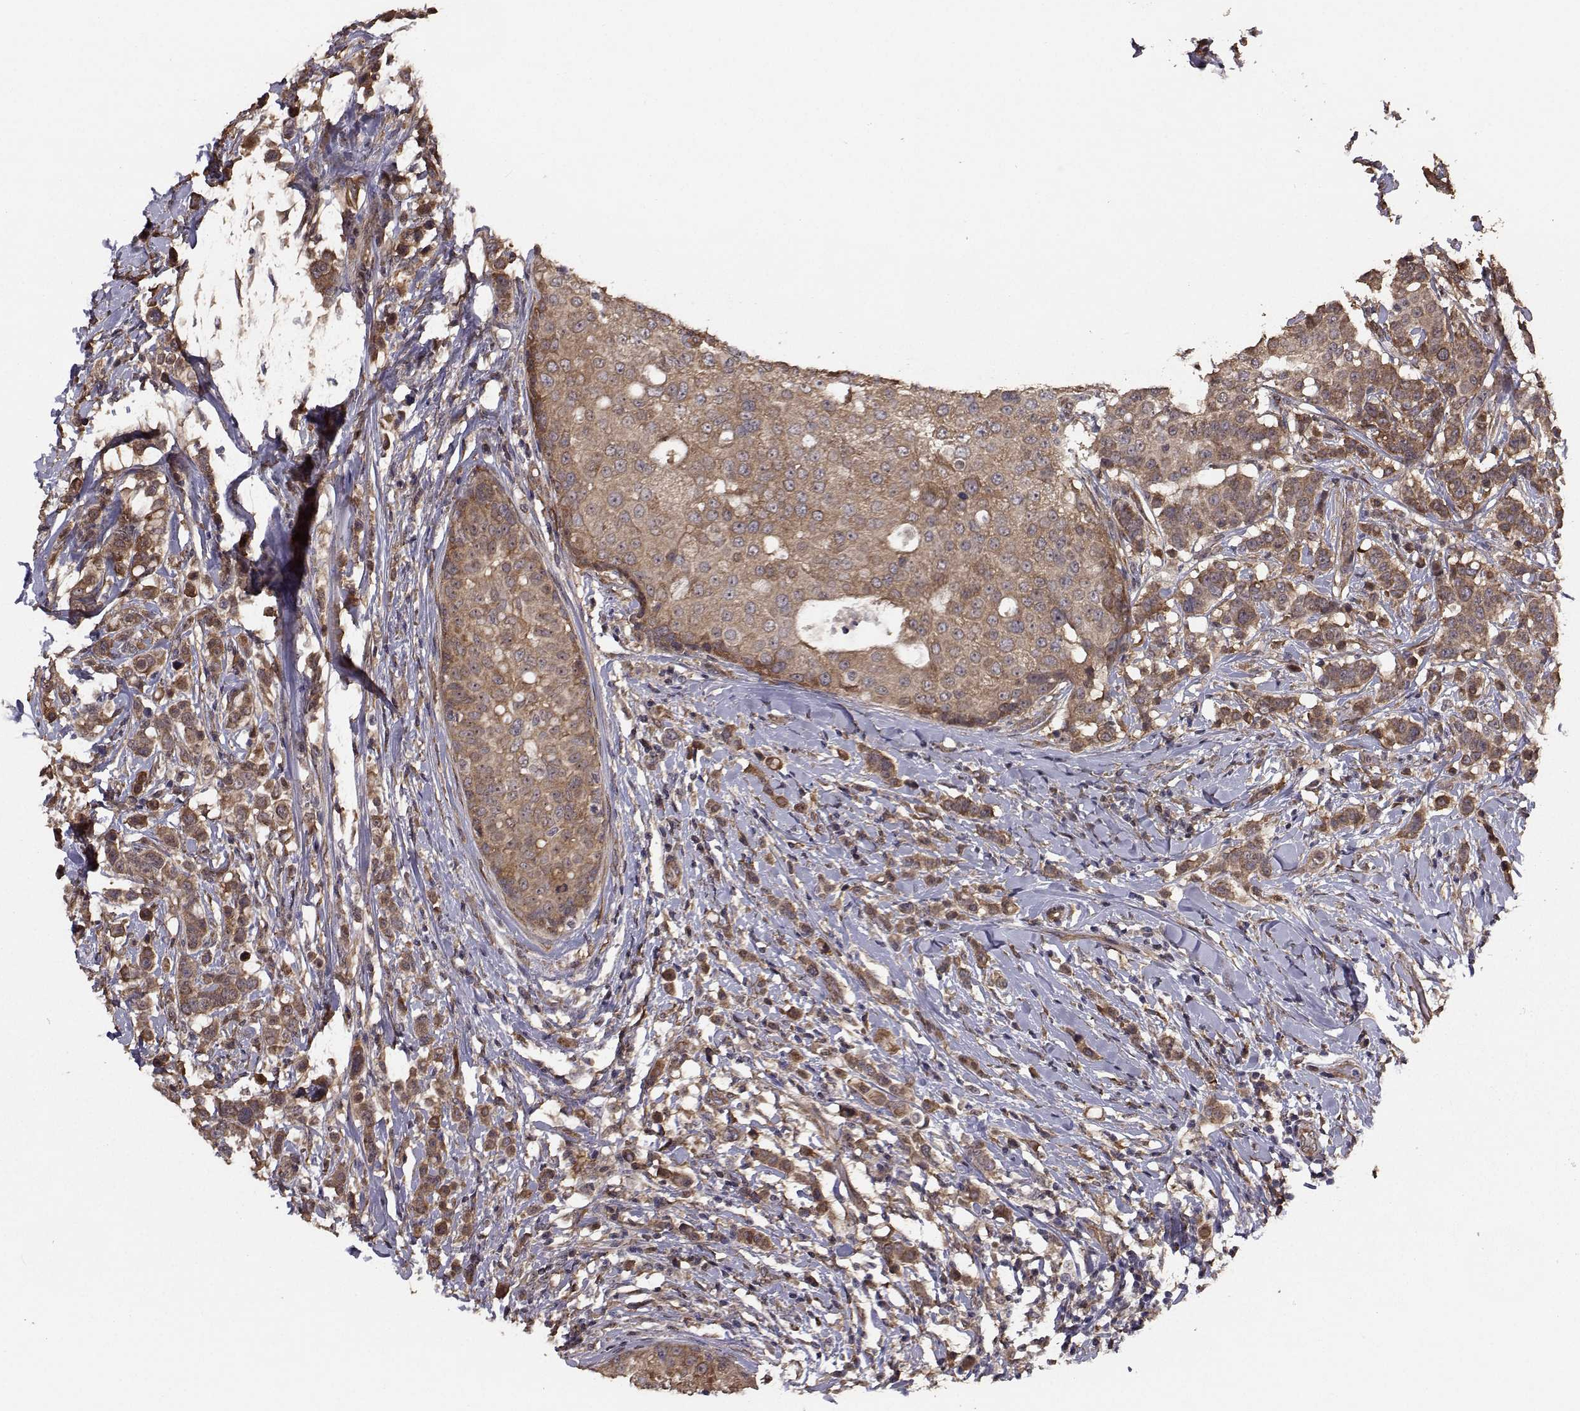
{"staining": {"intensity": "moderate", "quantity": ">75%", "location": "cytoplasmic/membranous"}, "tissue": "breast cancer", "cell_type": "Tumor cells", "image_type": "cancer", "snomed": [{"axis": "morphology", "description": "Duct carcinoma"}, {"axis": "topography", "description": "Breast"}], "caption": "The image shows a brown stain indicating the presence of a protein in the cytoplasmic/membranous of tumor cells in breast cancer. The staining was performed using DAB (3,3'-diaminobenzidine) to visualize the protein expression in brown, while the nuclei were stained in blue with hematoxylin (Magnification: 20x).", "gene": "TRIP10", "patient": {"sex": "female", "age": 27}}